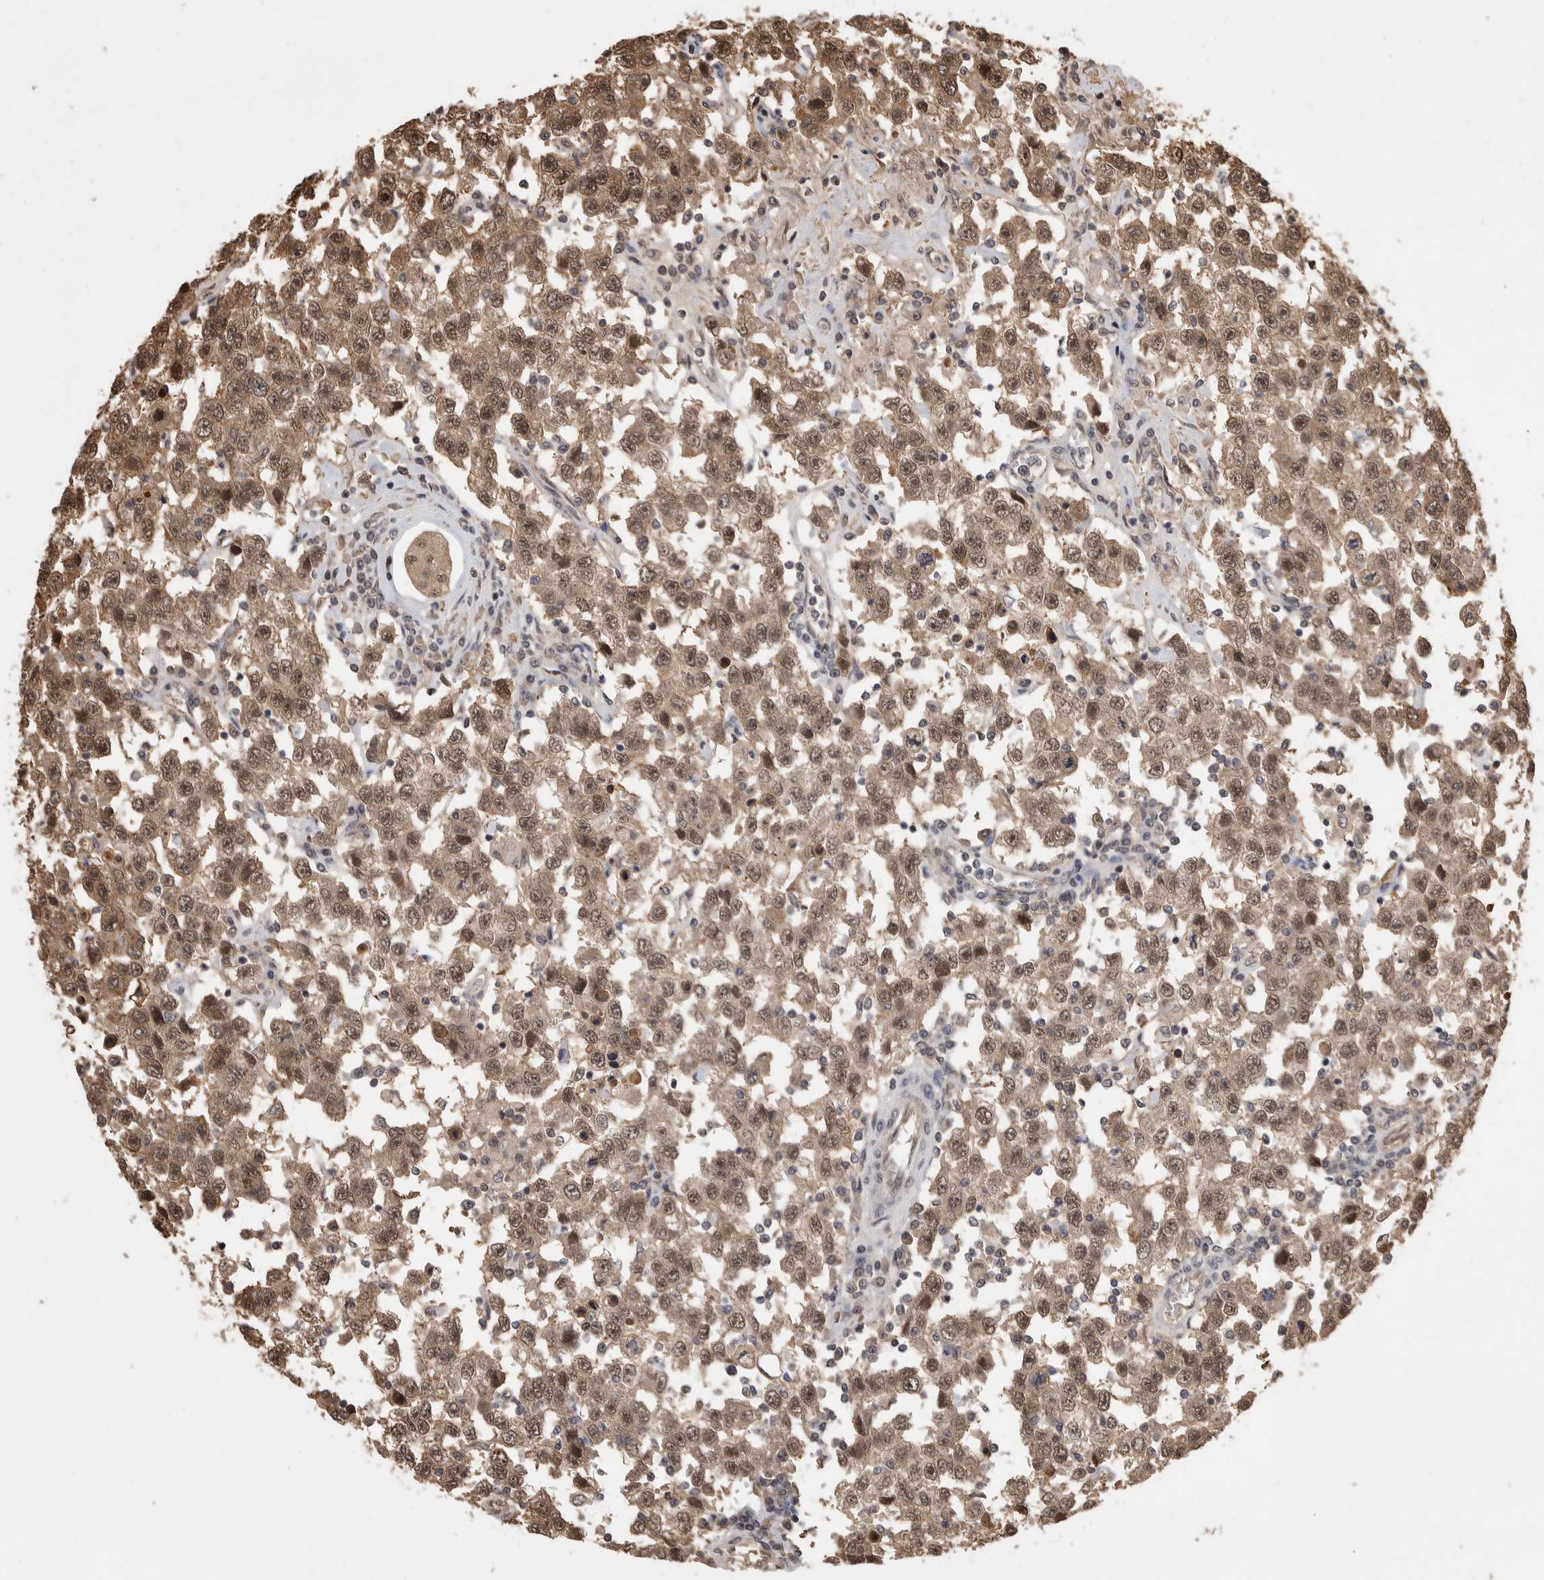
{"staining": {"intensity": "moderate", "quantity": ">75%", "location": "cytoplasmic/membranous,nuclear"}, "tissue": "testis cancer", "cell_type": "Tumor cells", "image_type": "cancer", "snomed": [{"axis": "morphology", "description": "Seminoma, NOS"}, {"axis": "topography", "description": "Testis"}], "caption": "IHC (DAB (3,3'-diaminobenzidine)) staining of human testis seminoma reveals moderate cytoplasmic/membranous and nuclear protein staining in about >75% of tumor cells.", "gene": "ZNF592", "patient": {"sex": "male", "age": 41}}